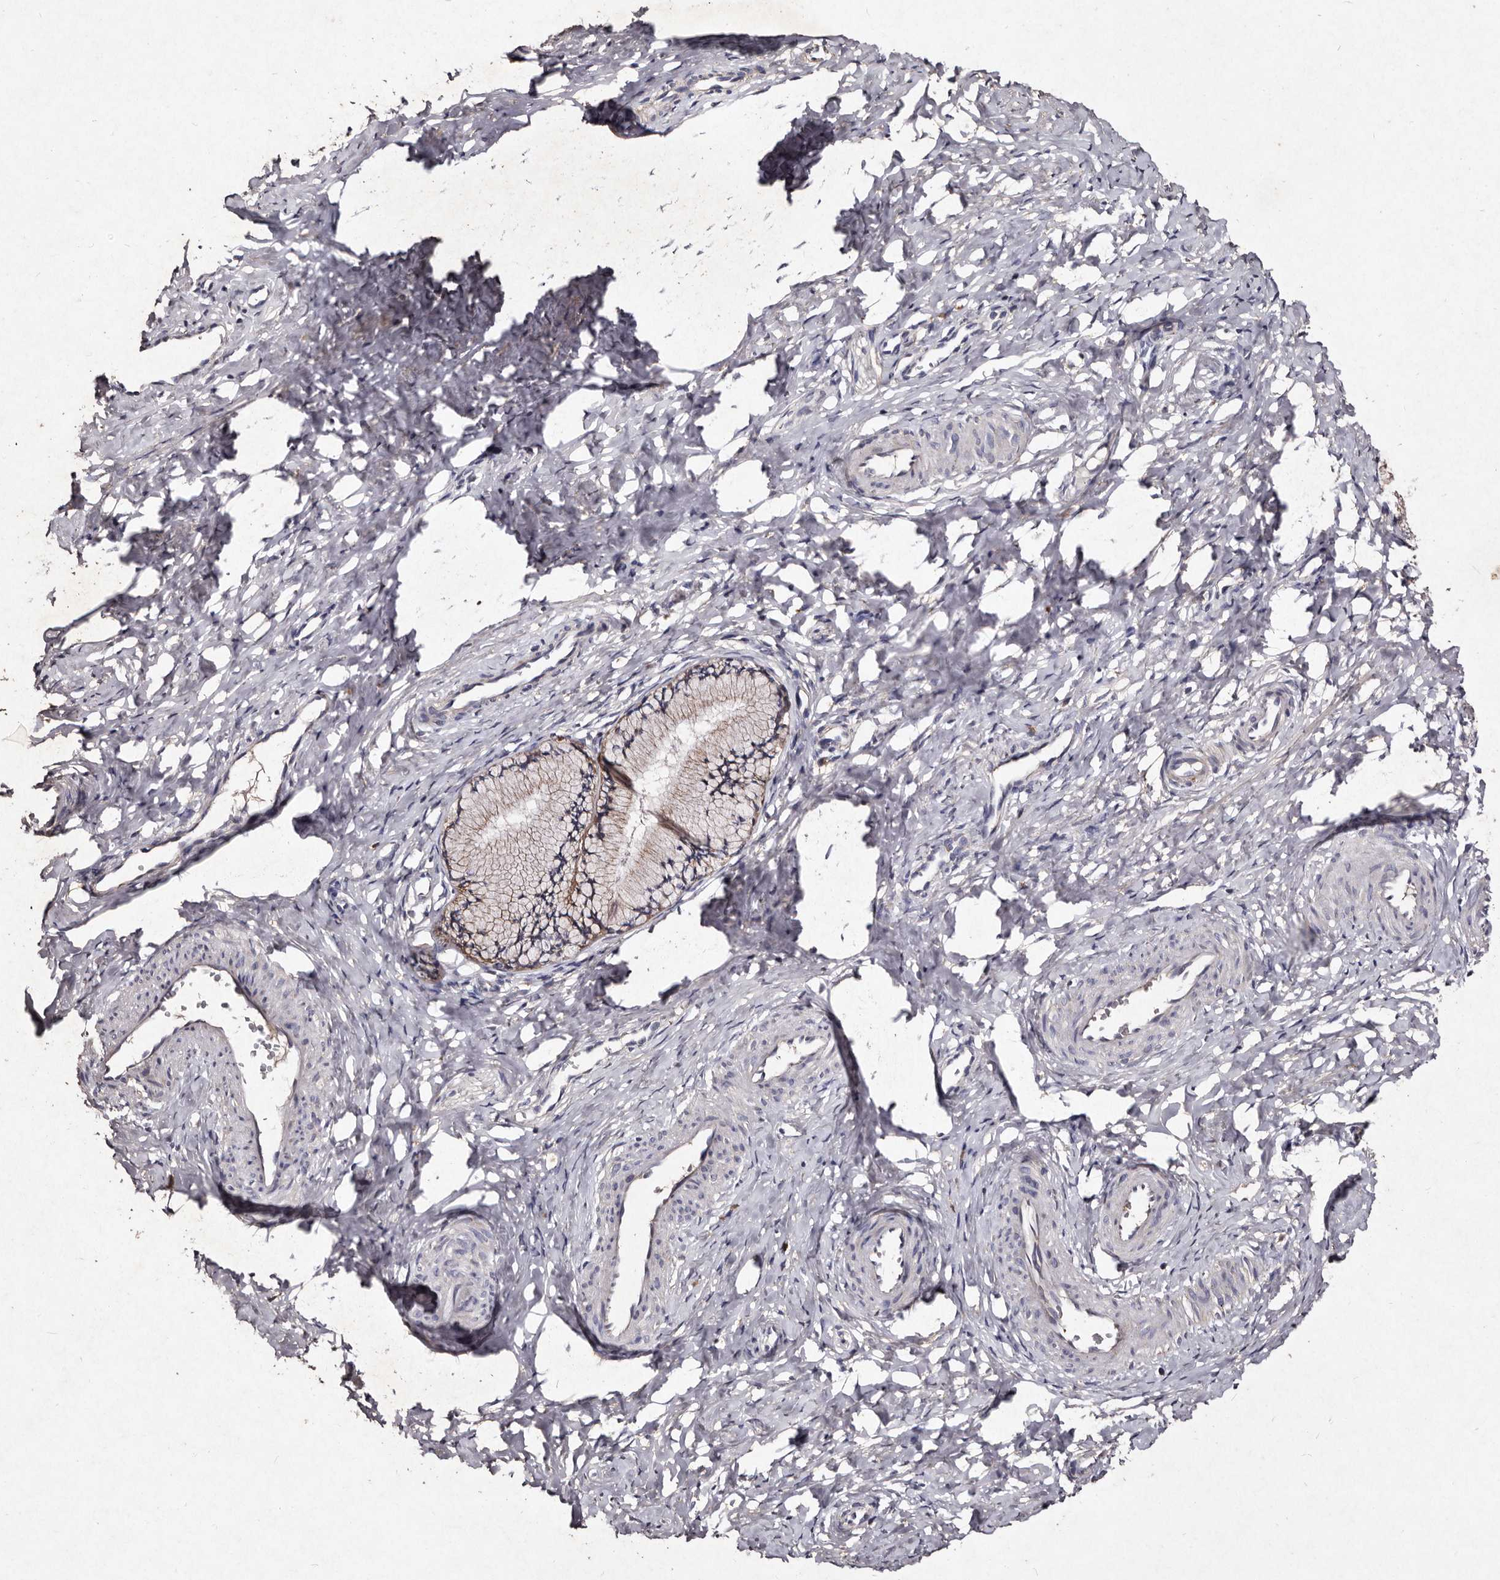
{"staining": {"intensity": "weak", "quantity": "25%-75%", "location": "cytoplasmic/membranous"}, "tissue": "cervix", "cell_type": "Glandular cells", "image_type": "normal", "snomed": [{"axis": "morphology", "description": "Normal tissue, NOS"}, {"axis": "topography", "description": "Cervix"}], "caption": "Weak cytoplasmic/membranous protein staining is appreciated in about 25%-75% of glandular cells in cervix. The protein of interest is shown in brown color, while the nuclei are stained blue.", "gene": "TFB1M", "patient": {"sex": "female", "age": 27}}